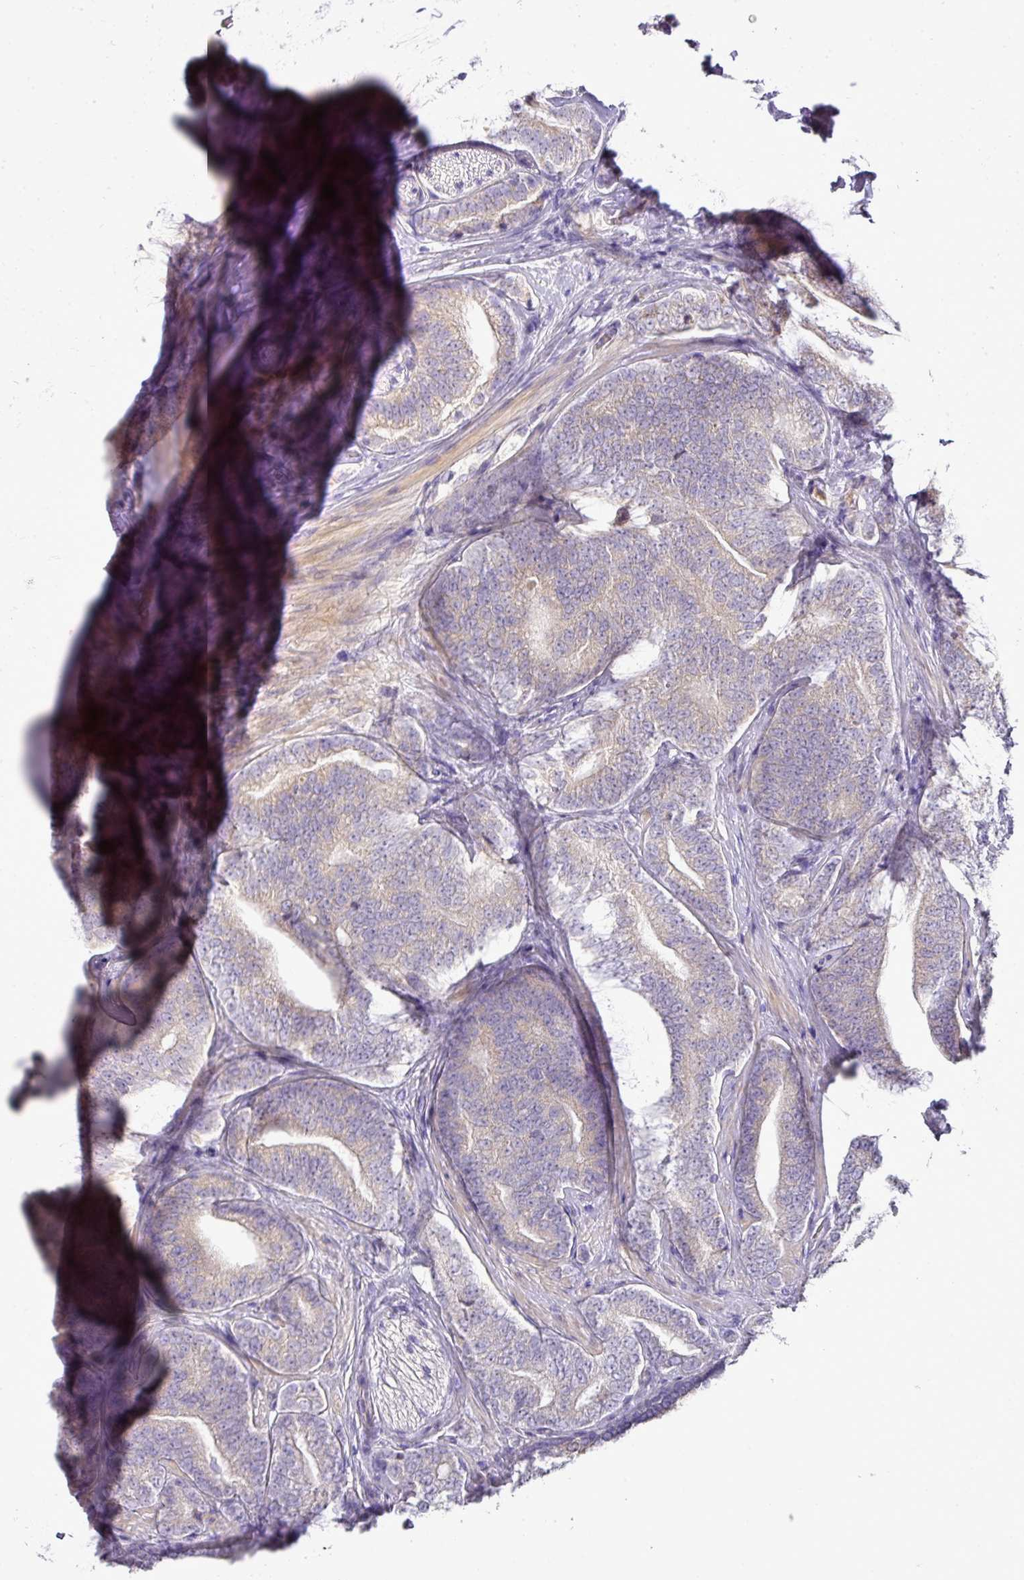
{"staining": {"intensity": "negative", "quantity": "none", "location": "none"}, "tissue": "prostate cancer", "cell_type": "Tumor cells", "image_type": "cancer", "snomed": [{"axis": "morphology", "description": "Adenocarcinoma, High grade"}, {"axis": "topography", "description": "Prostate"}], "caption": "Immunohistochemical staining of prostate high-grade adenocarcinoma exhibits no significant expression in tumor cells.", "gene": "BRINP2", "patient": {"sex": "male", "age": 72}}